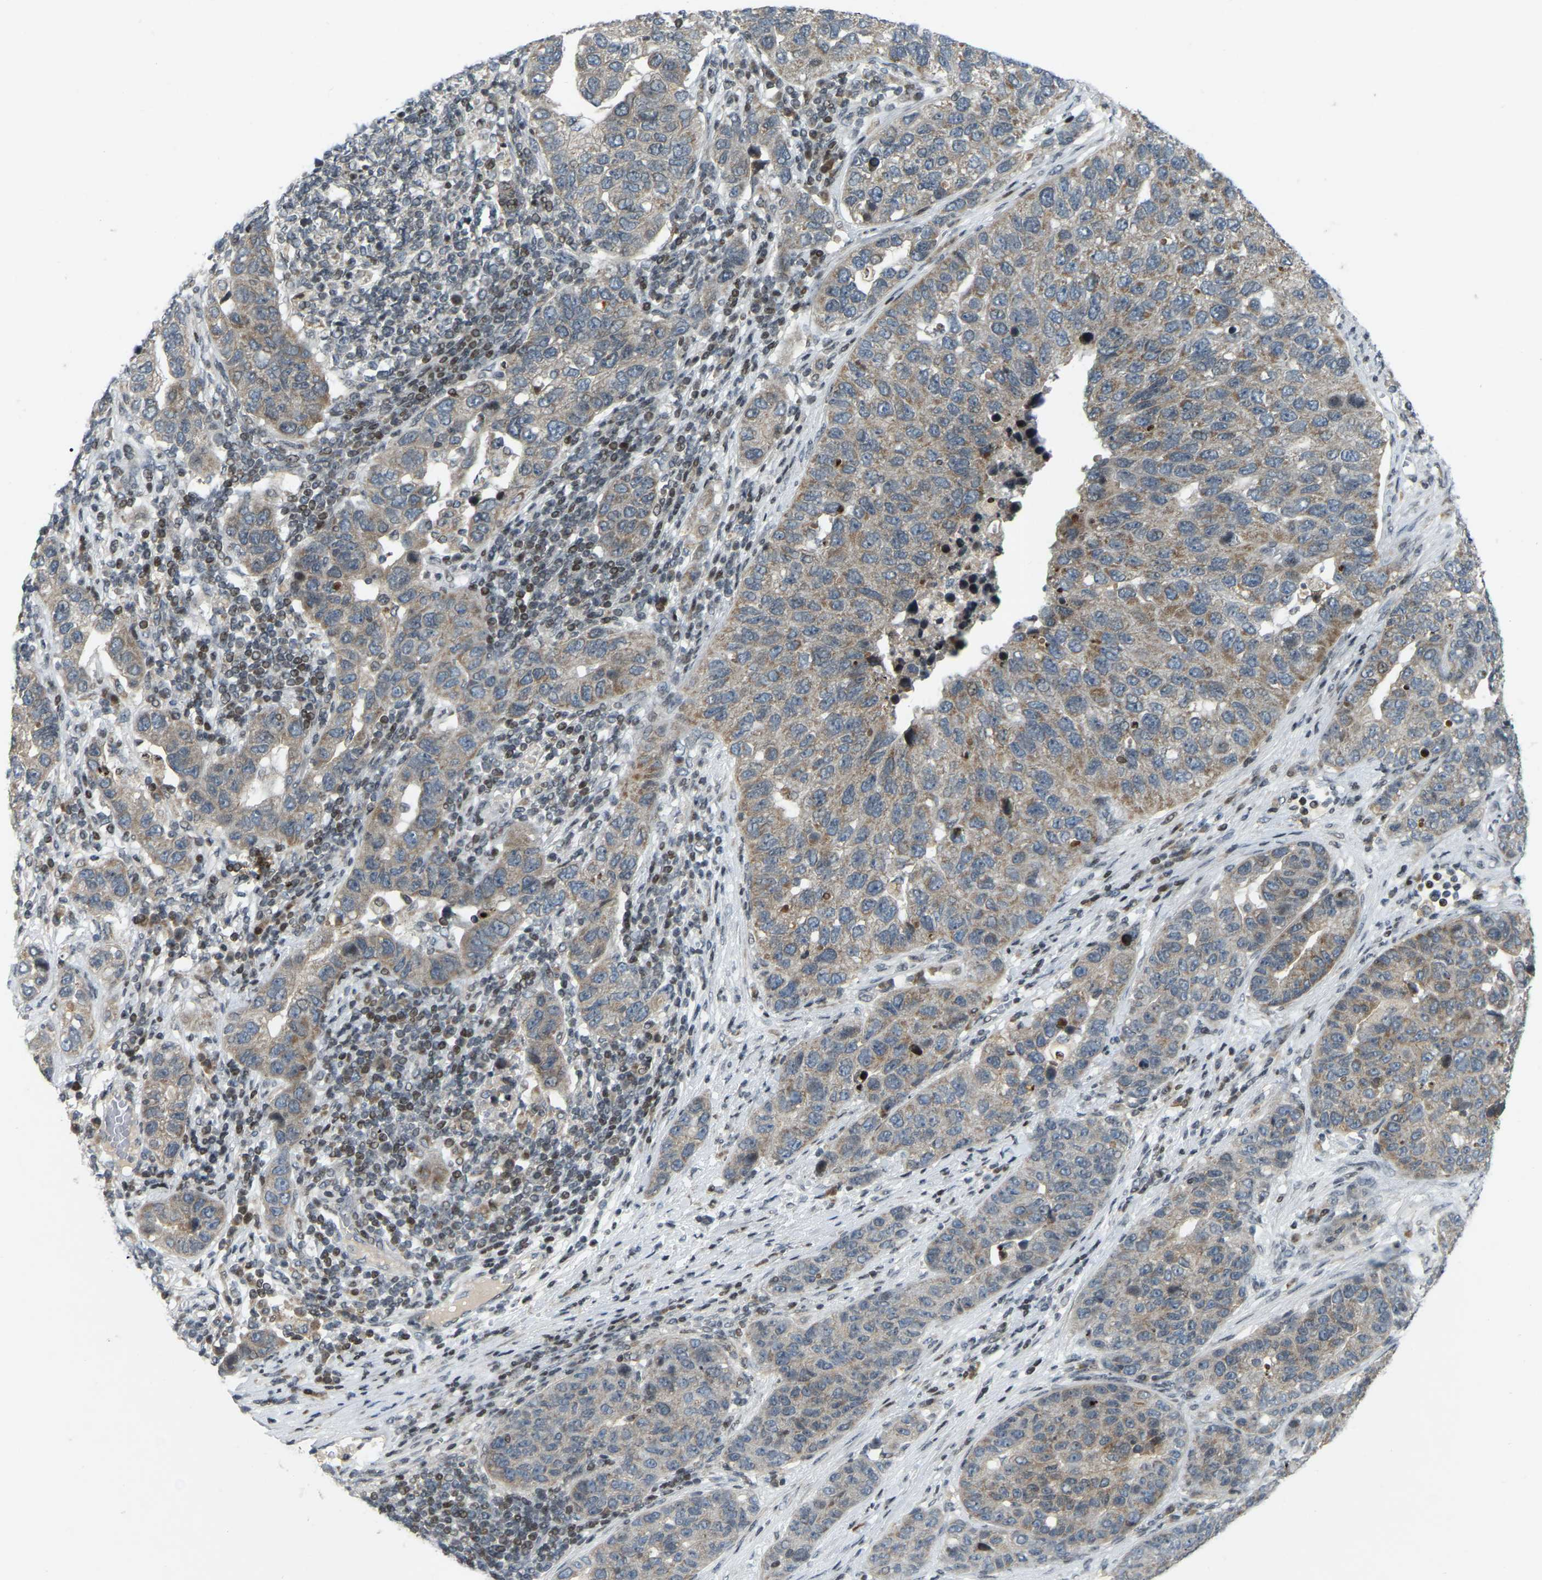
{"staining": {"intensity": "weak", "quantity": ">75%", "location": "cytoplasmic/membranous"}, "tissue": "pancreatic cancer", "cell_type": "Tumor cells", "image_type": "cancer", "snomed": [{"axis": "morphology", "description": "Adenocarcinoma, NOS"}, {"axis": "topography", "description": "Pancreas"}], "caption": "The photomicrograph displays immunohistochemical staining of adenocarcinoma (pancreatic). There is weak cytoplasmic/membranous positivity is appreciated in approximately >75% of tumor cells.", "gene": "PARL", "patient": {"sex": "female", "age": 61}}